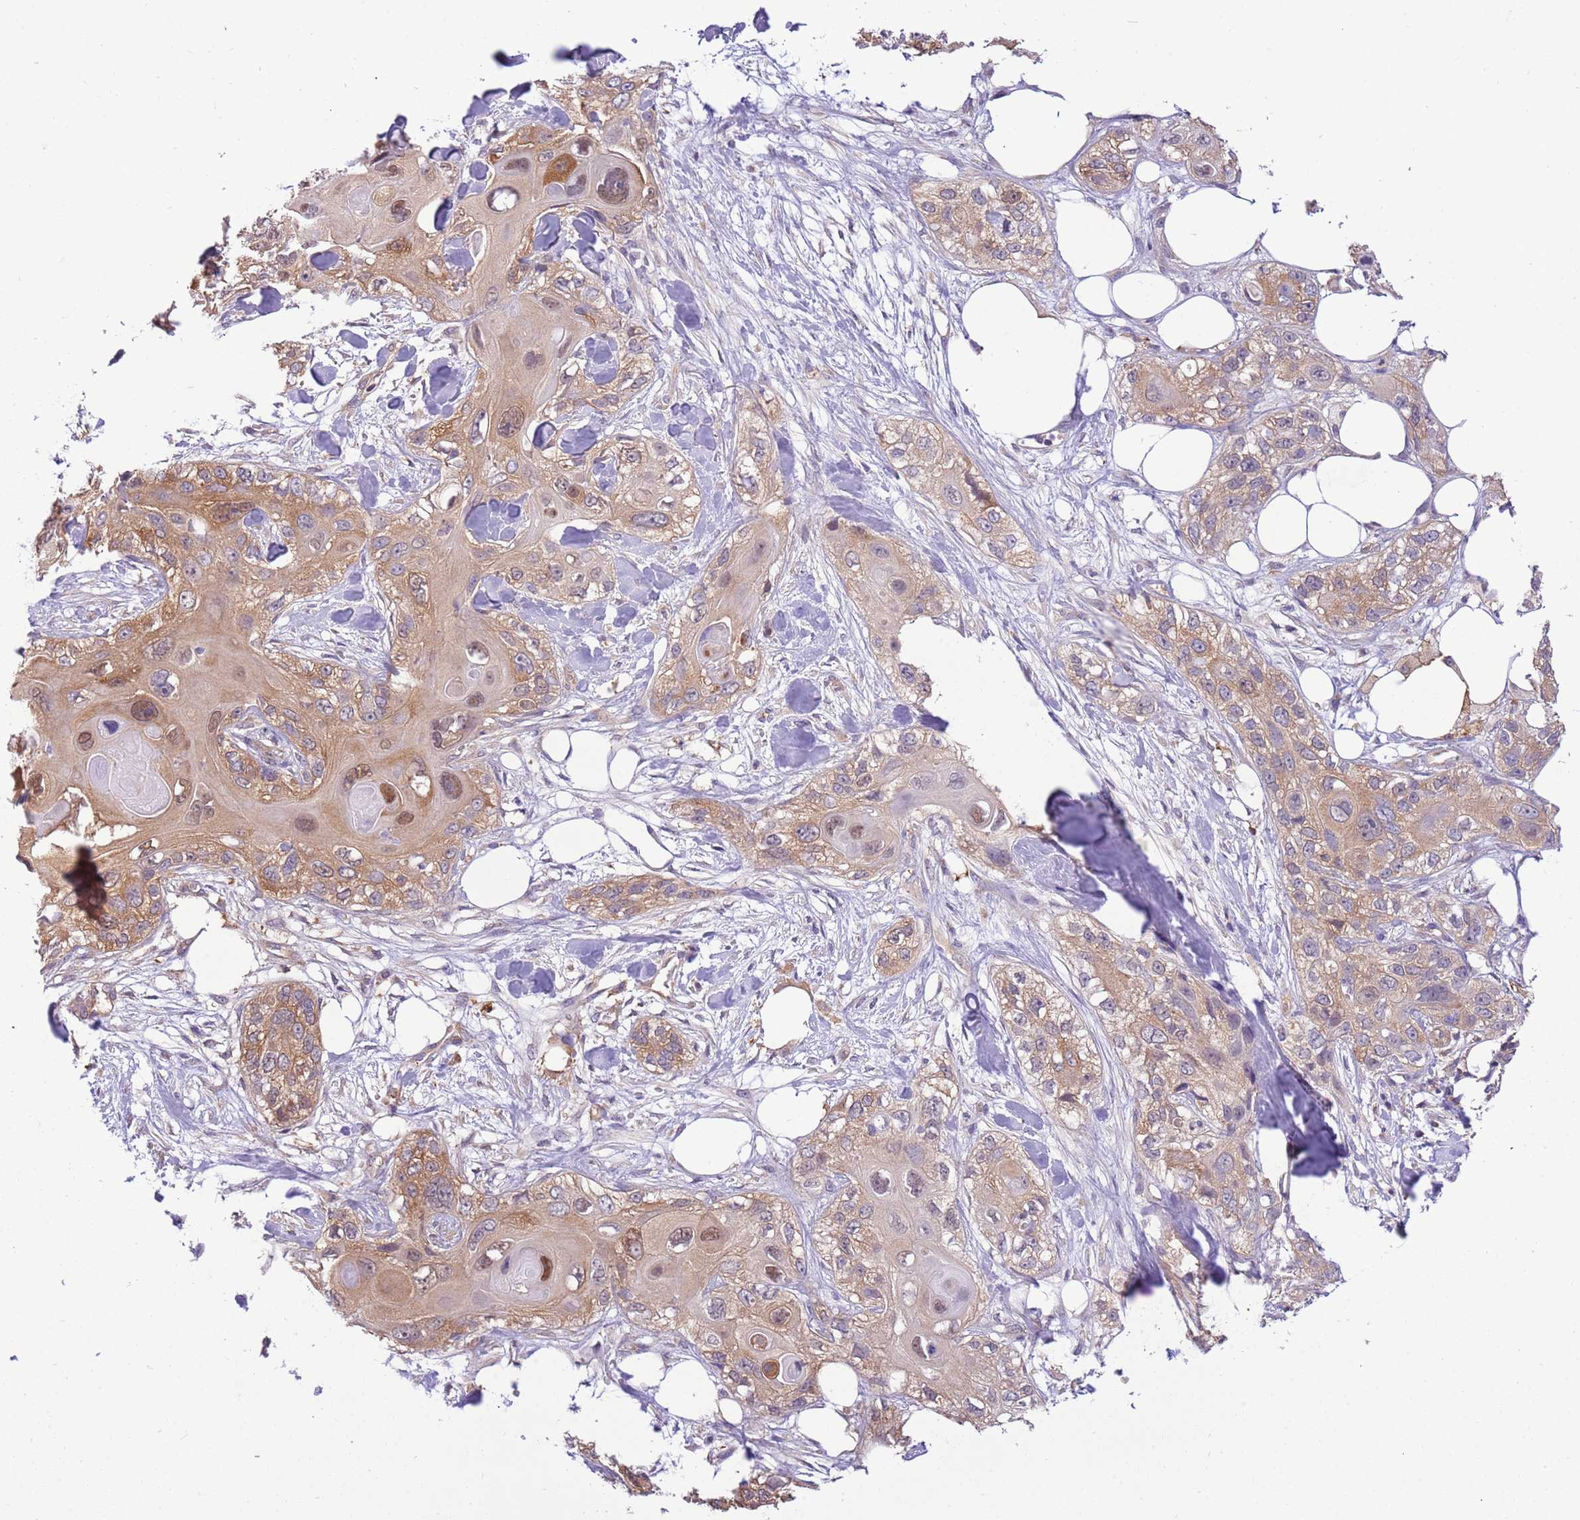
{"staining": {"intensity": "moderate", "quantity": ">75%", "location": "cytoplasmic/membranous,nuclear"}, "tissue": "skin cancer", "cell_type": "Tumor cells", "image_type": "cancer", "snomed": [{"axis": "morphology", "description": "Normal tissue, NOS"}, {"axis": "morphology", "description": "Squamous cell carcinoma, NOS"}, {"axis": "topography", "description": "Skin"}], "caption": "A photomicrograph showing moderate cytoplasmic/membranous and nuclear staining in about >75% of tumor cells in skin squamous cell carcinoma, as visualized by brown immunohistochemical staining.", "gene": "STIP1", "patient": {"sex": "male", "age": 72}}